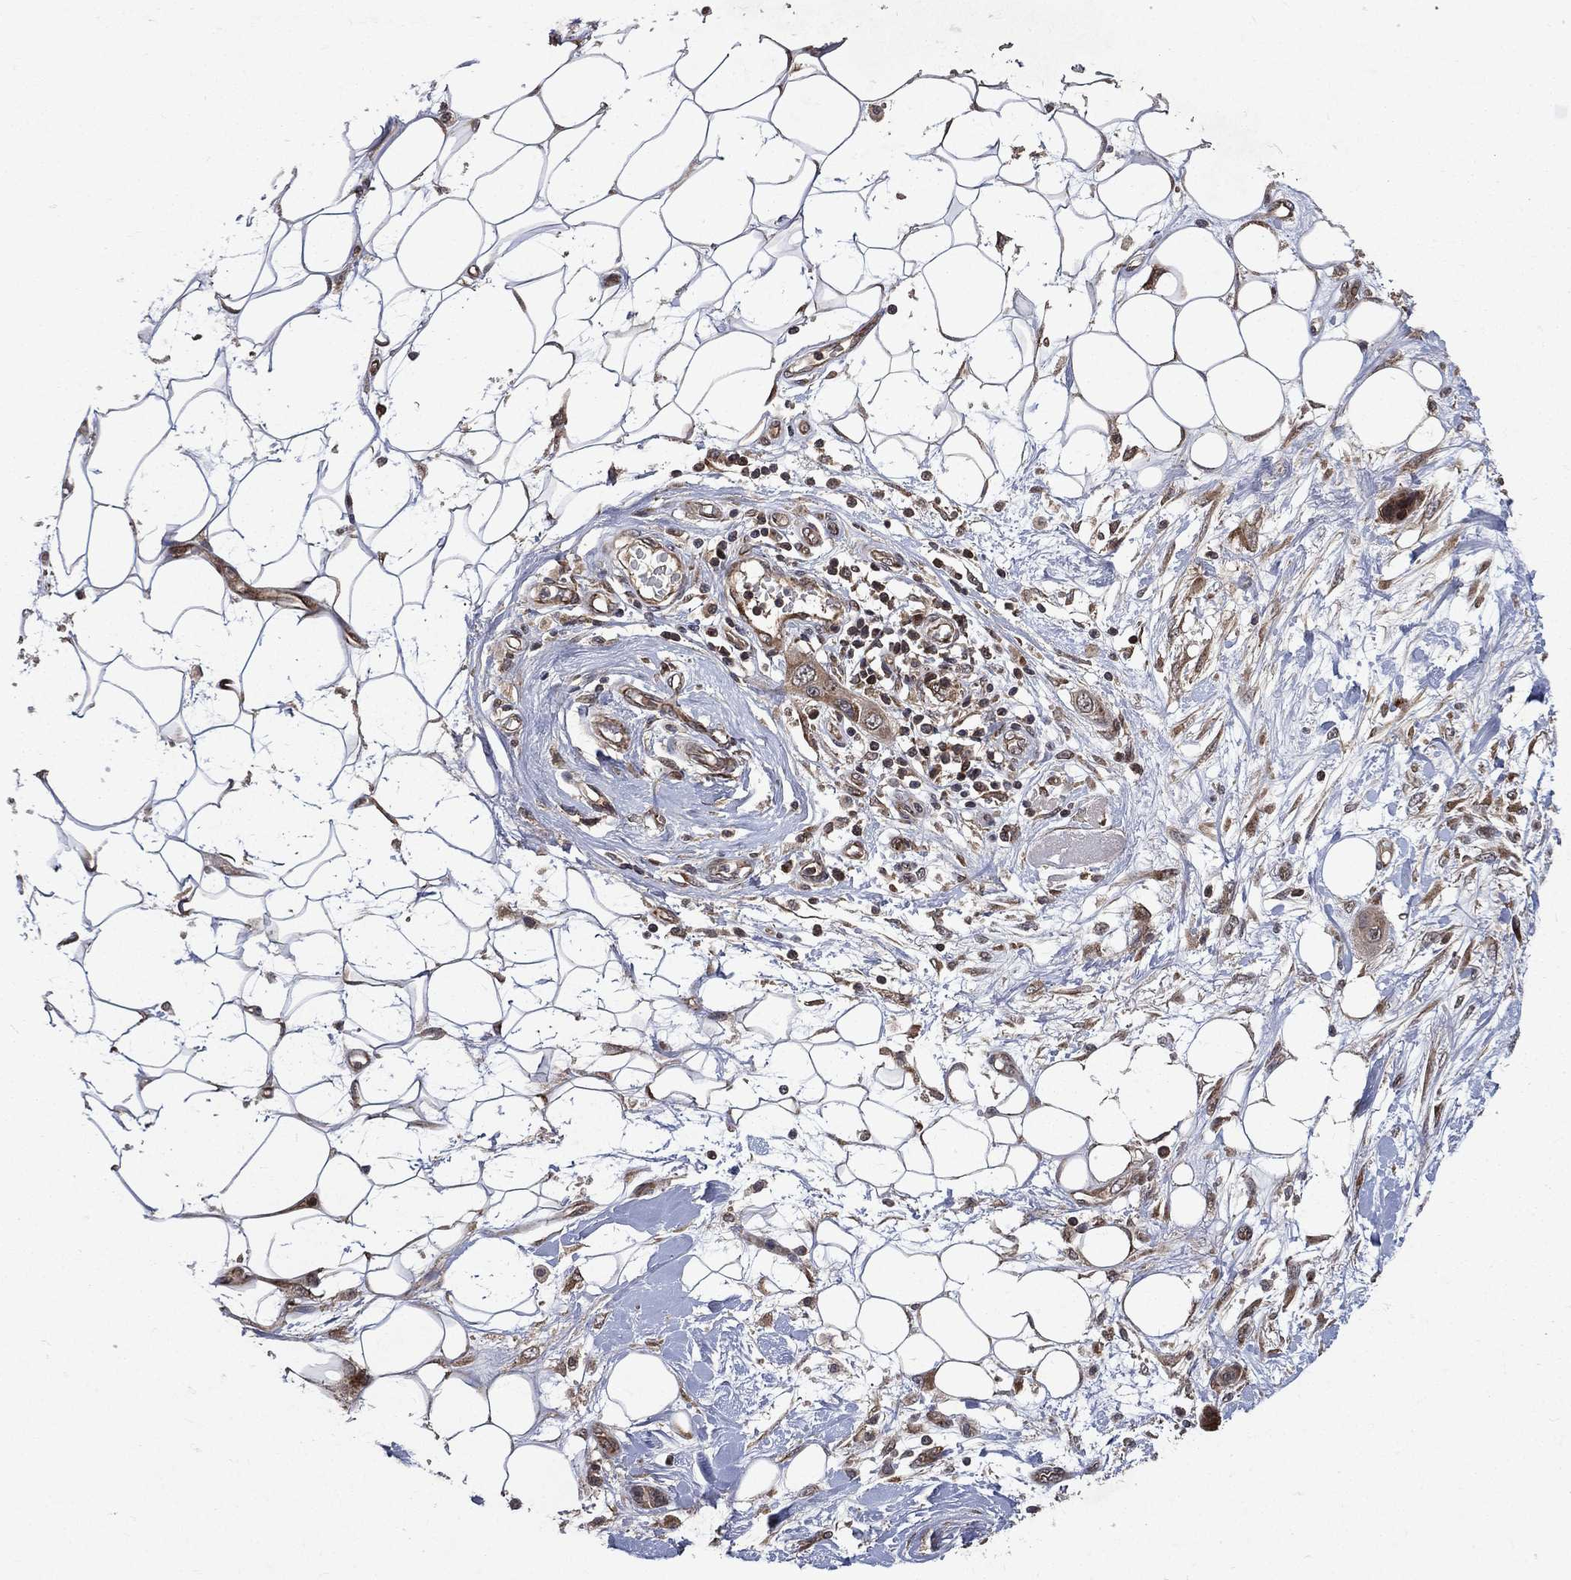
{"staining": {"intensity": "moderate", "quantity": "25%-75%", "location": "cytoplasmic/membranous"}, "tissue": "skin cancer", "cell_type": "Tumor cells", "image_type": "cancer", "snomed": [{"axis": "morphology", "description": "Squamous cell carcinoma, NOS"}, {"axis": "topography", "description": "Skin"}], "caption": "Human skin cancer stained for a protein (brown) reveals moderate cytoplasmic/membranous positive positivity in approximately 25%-75% of tumor cells.", "gene": "RAB11FIP4", "patient": {"sex": "male", "age": 79}}